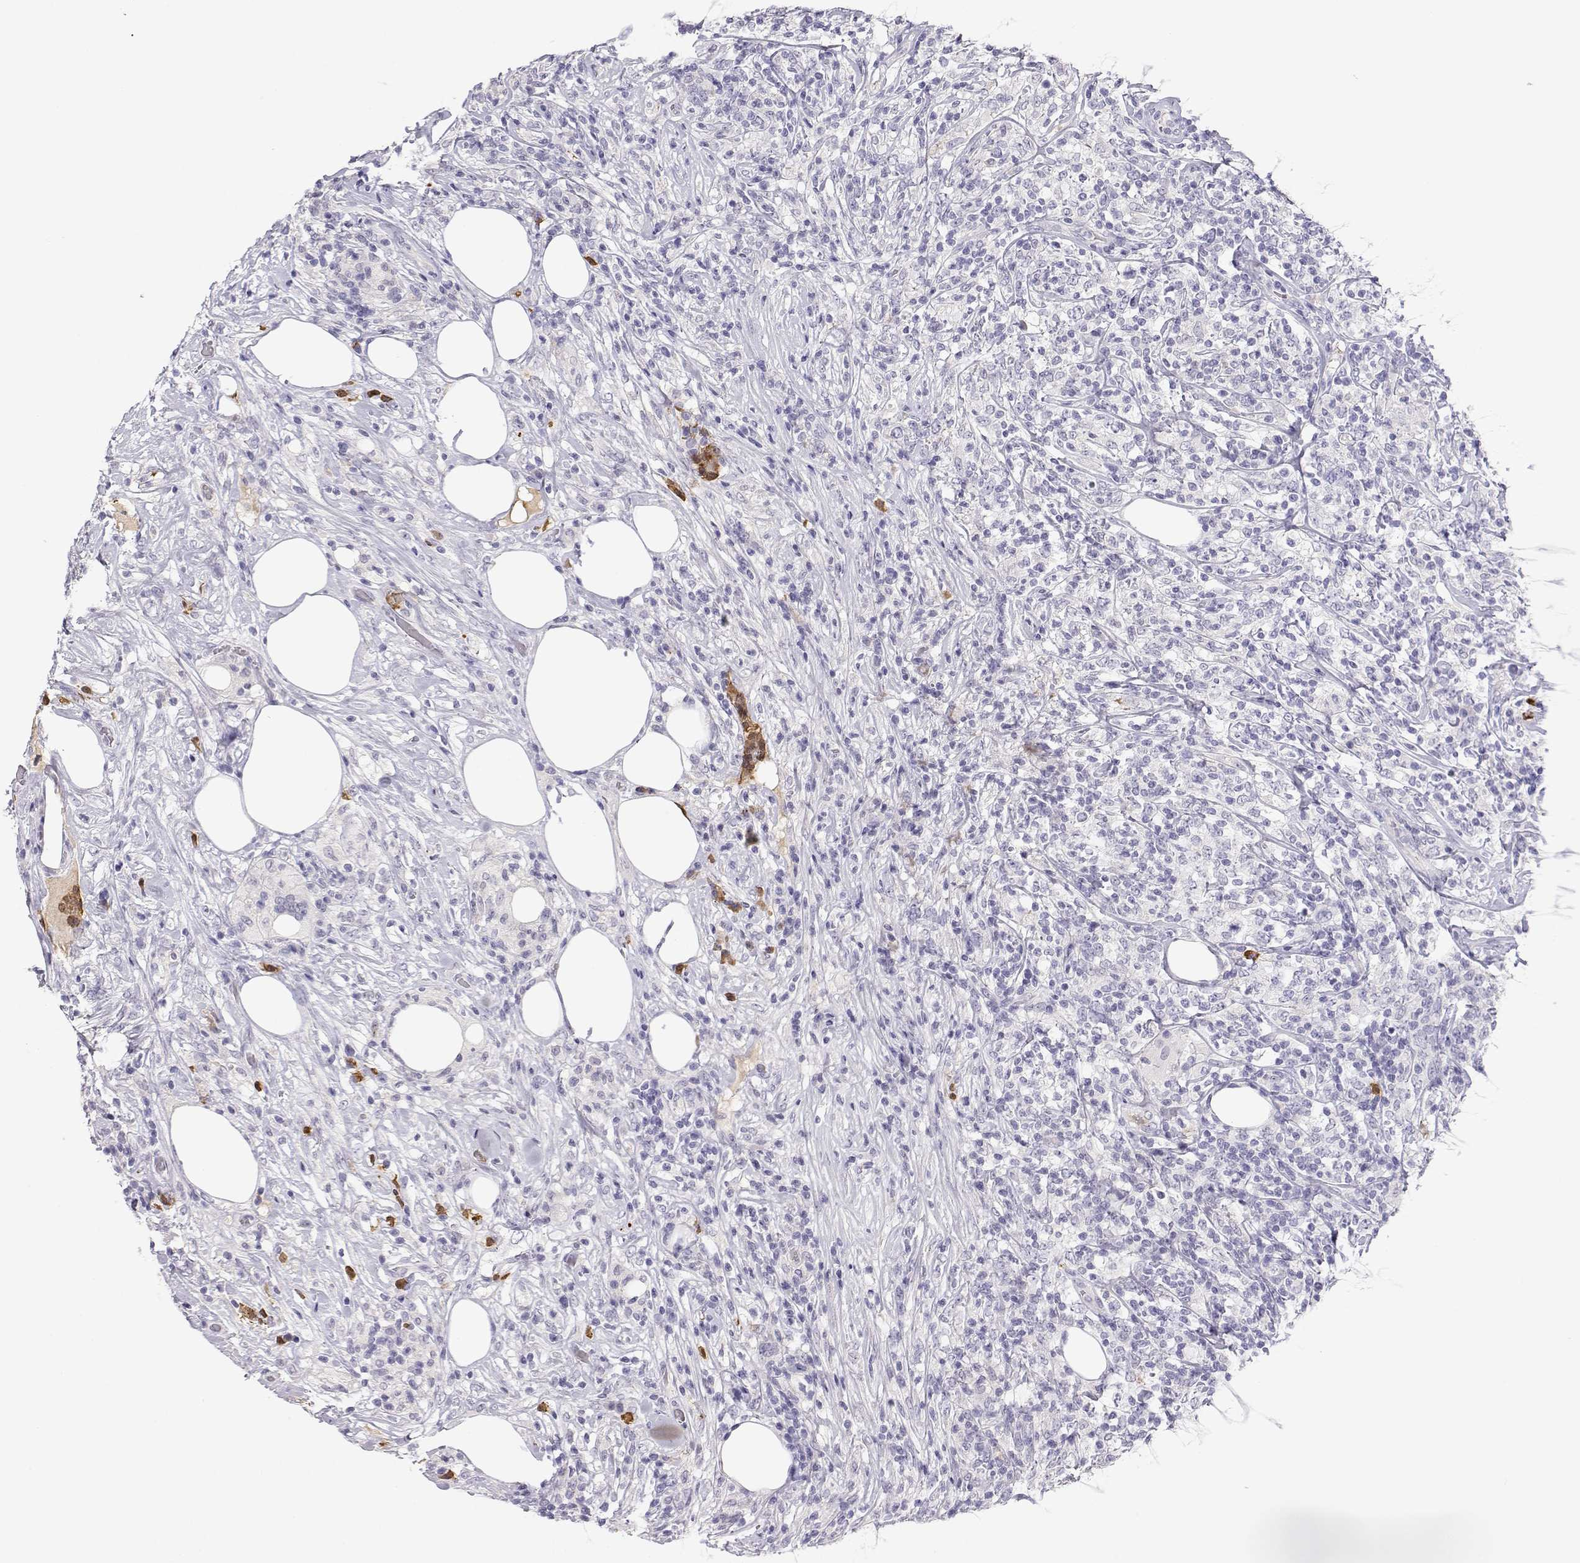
{"staining": {"intensity": "negative", "quantity": "none", "location": "none"}, "tissue": "lymphoma", "cell_type": "Tumor cells", "image_type": "cancer", "snomed": [{"axis": "morphology", "description": "Malignant lymphoma, non-Hodgkin's type, High grade"}, {"axis": "topography", "description": "Lymph node"}], "caption": "The image demonstrates no staining of tumor cells in lymphoma.", "gene": "CDHR1", "patient": {"sex": "female", "age": 84}}